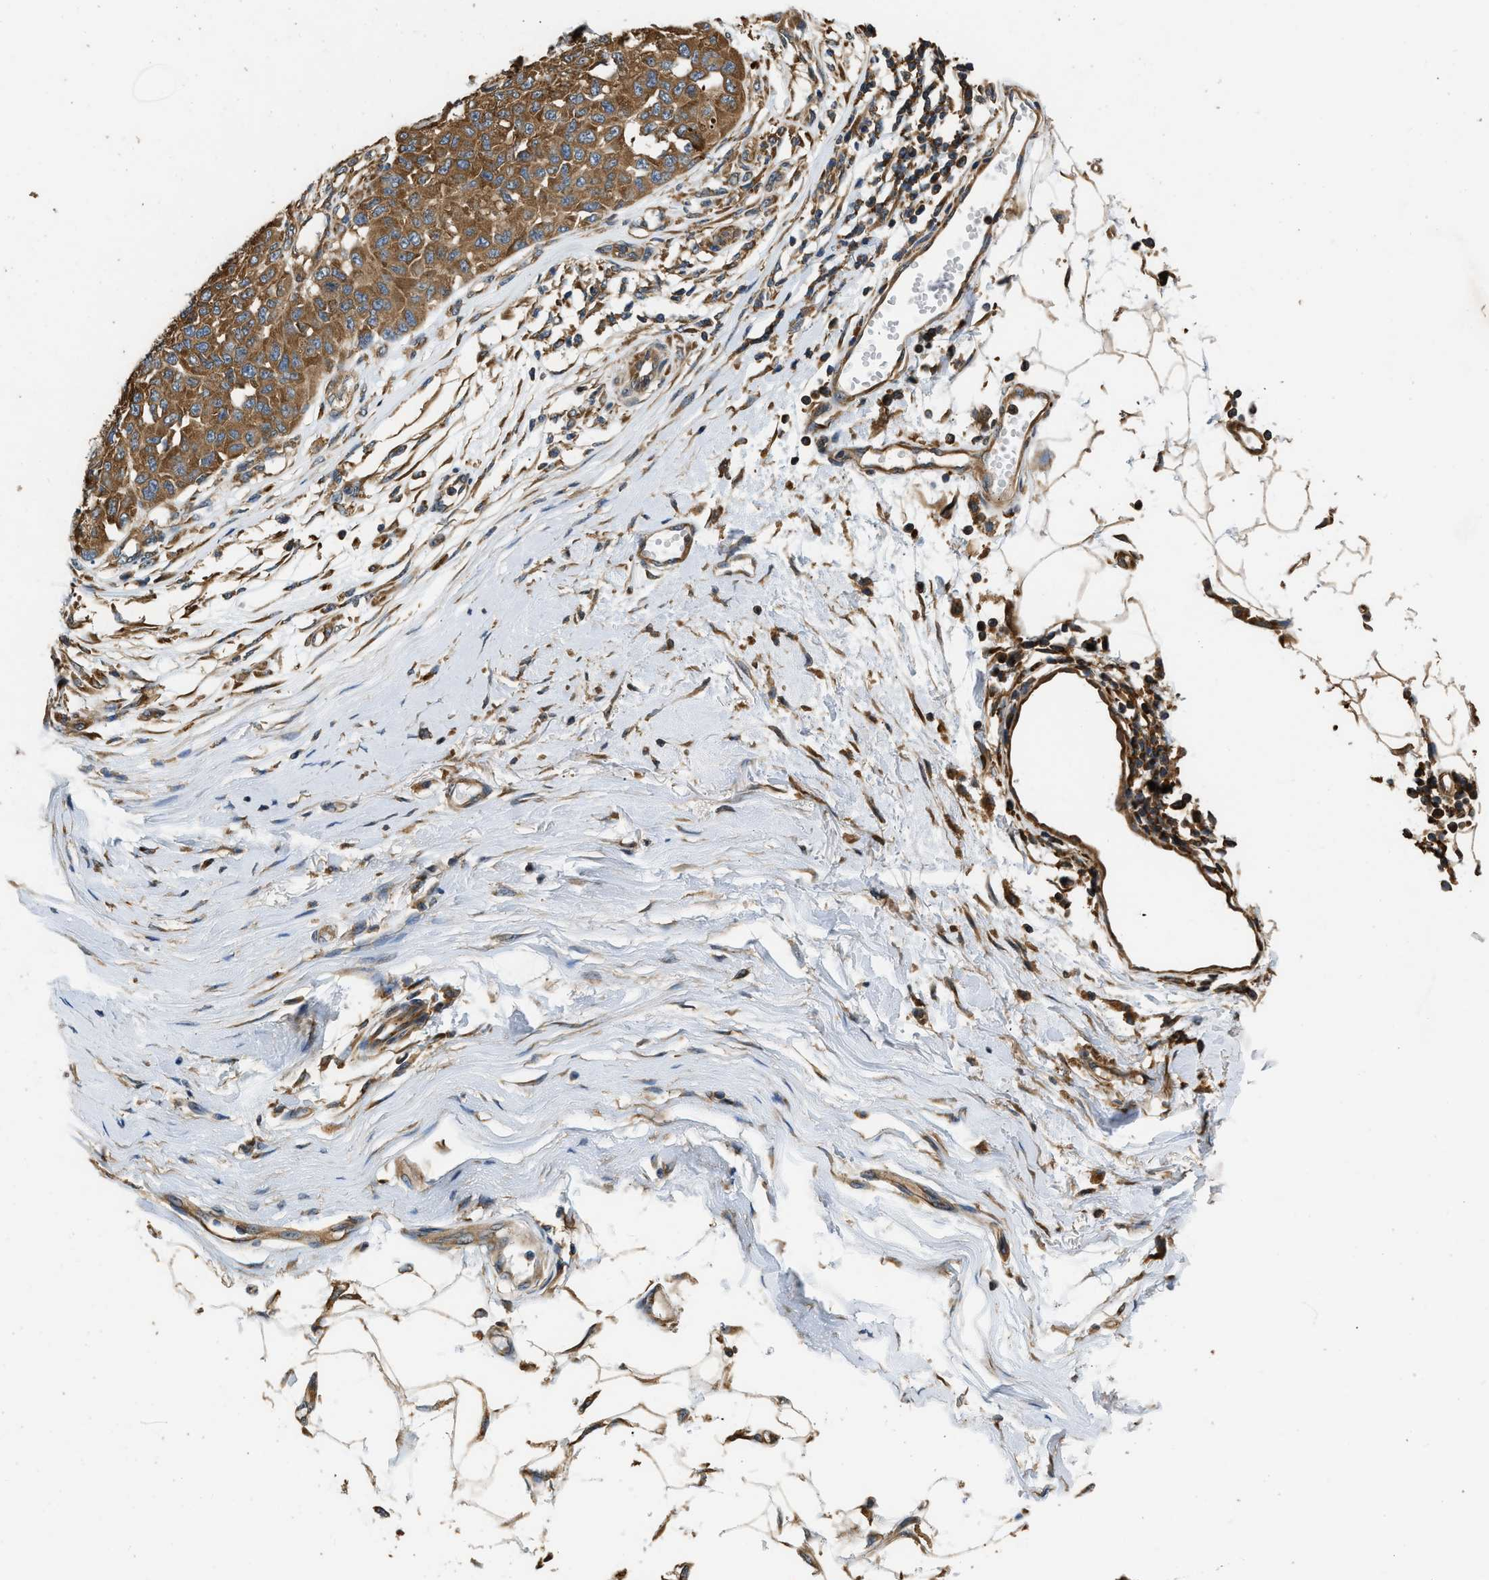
{"staining": {"intensity": "moderate", "quantity": ">75%", "location": "cytoplasmic/membranous"}, "tissue": "melanoma", "cell_type": "Tumor cells", "image_type": "cancer", "snomed": [{"axis": "morphology", "description": "Normal tissue, NOS"}, {"axis": "morphology", "description": "Malignant melanoma, NOS"}, {"axis": "topography", "description": "Skin"}], "caption": "Melanoma stained with a protein marker demonstrates moderate staining in tumor cells.", "gene": "SLC36A4", "patient": {"sex": "male", "age": 62}}